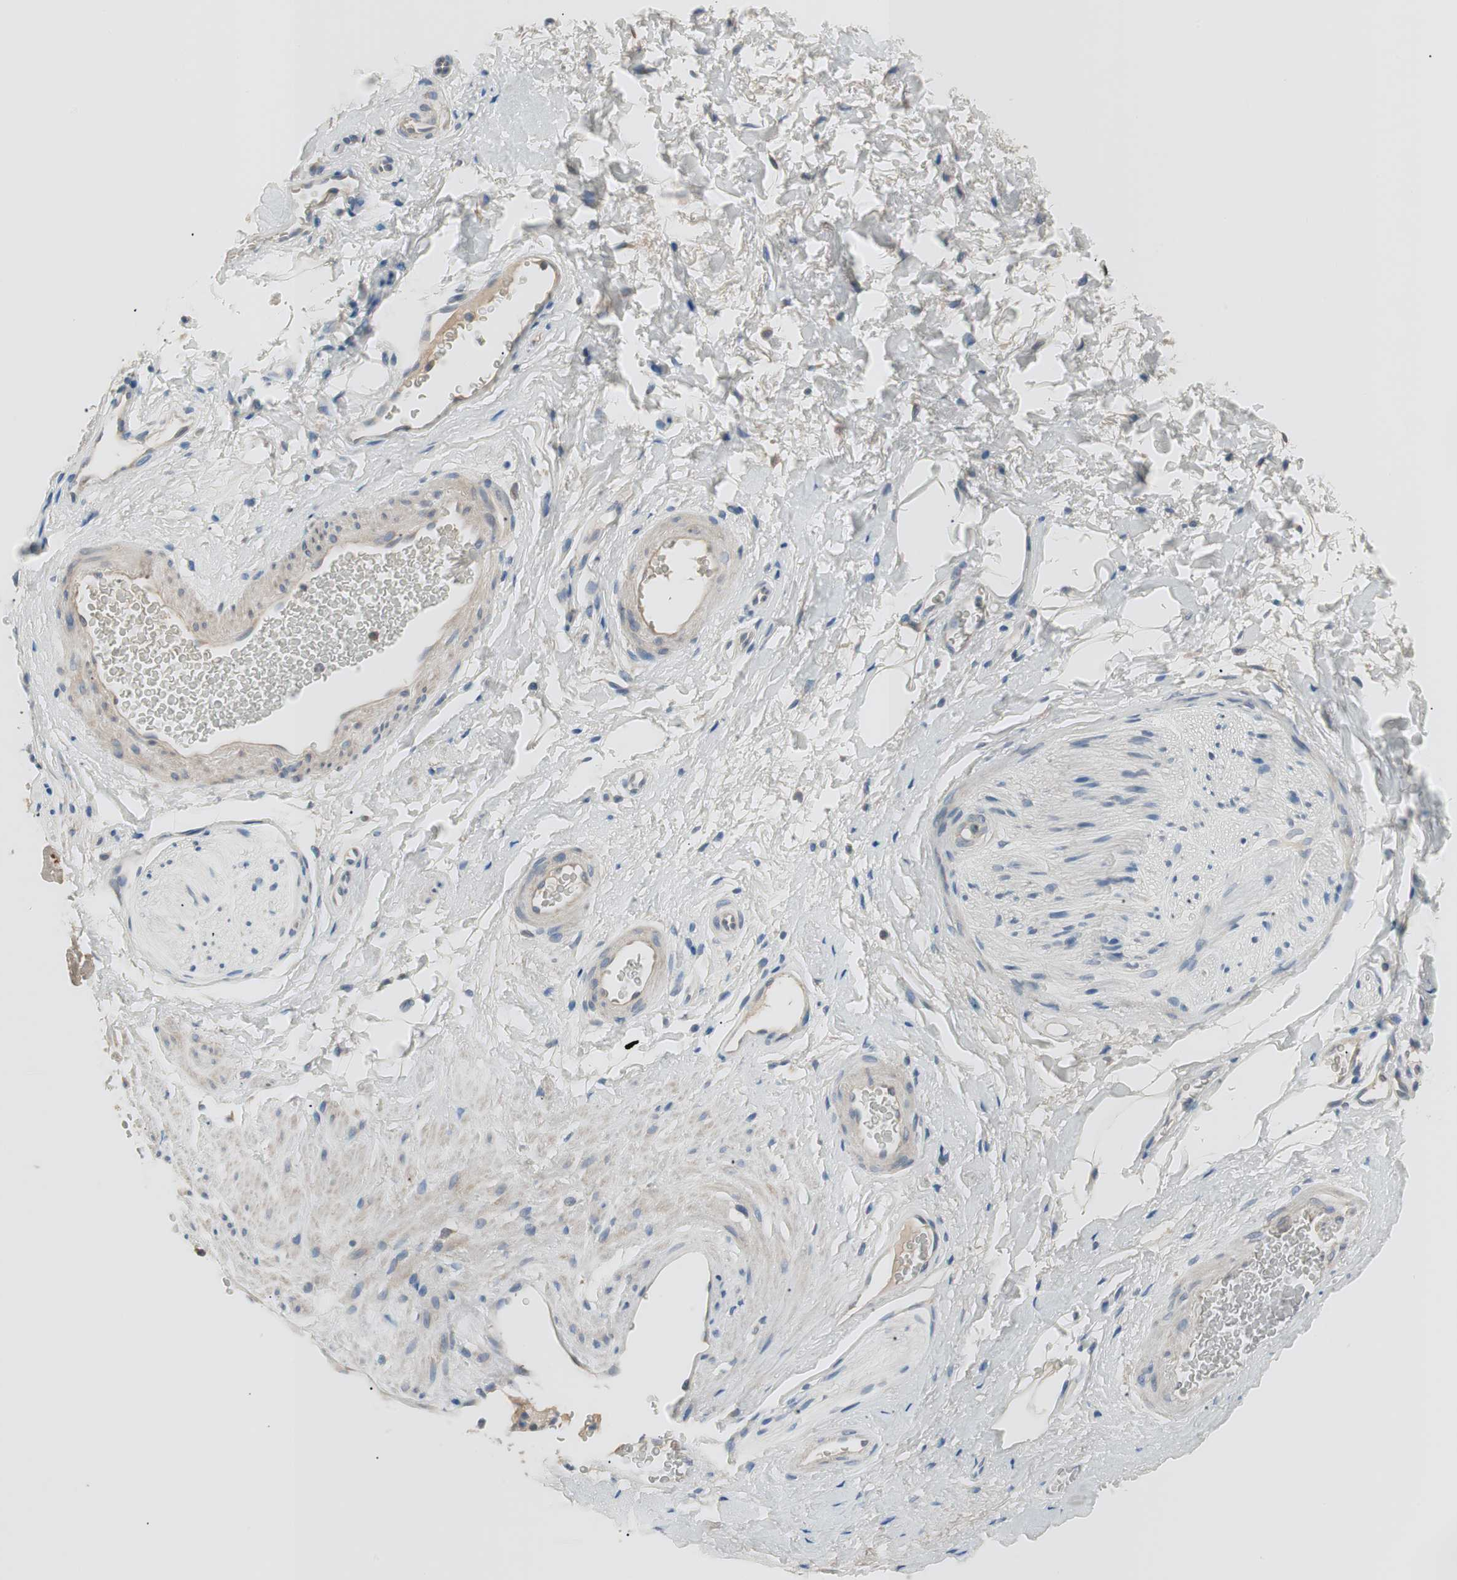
{"staining": {"intensity": "negative", "quantity": "none", "location": "none"}, "tissue": "adipose tissue", "cell_type": "Adipocytes", "image_type": "normal", "snomed": [{"axis": "morphology", "description": "Normal tissue, NOS"}, {"axis": "topography", "description": "Soft tissue"}, {"axis": "topography", "description": "Peripheral nerve tissue"}], "caption": "Immunohistochemistry of unremarkable human adipose tissue exhibits no expression in adipocytes. (Brightfield microscopy of DAB (3,3'-diaminobenzidine) immunohistochemistry at high magnification).", "gene": "FADS2", "patient": {"sex": "female", "age": 71}}